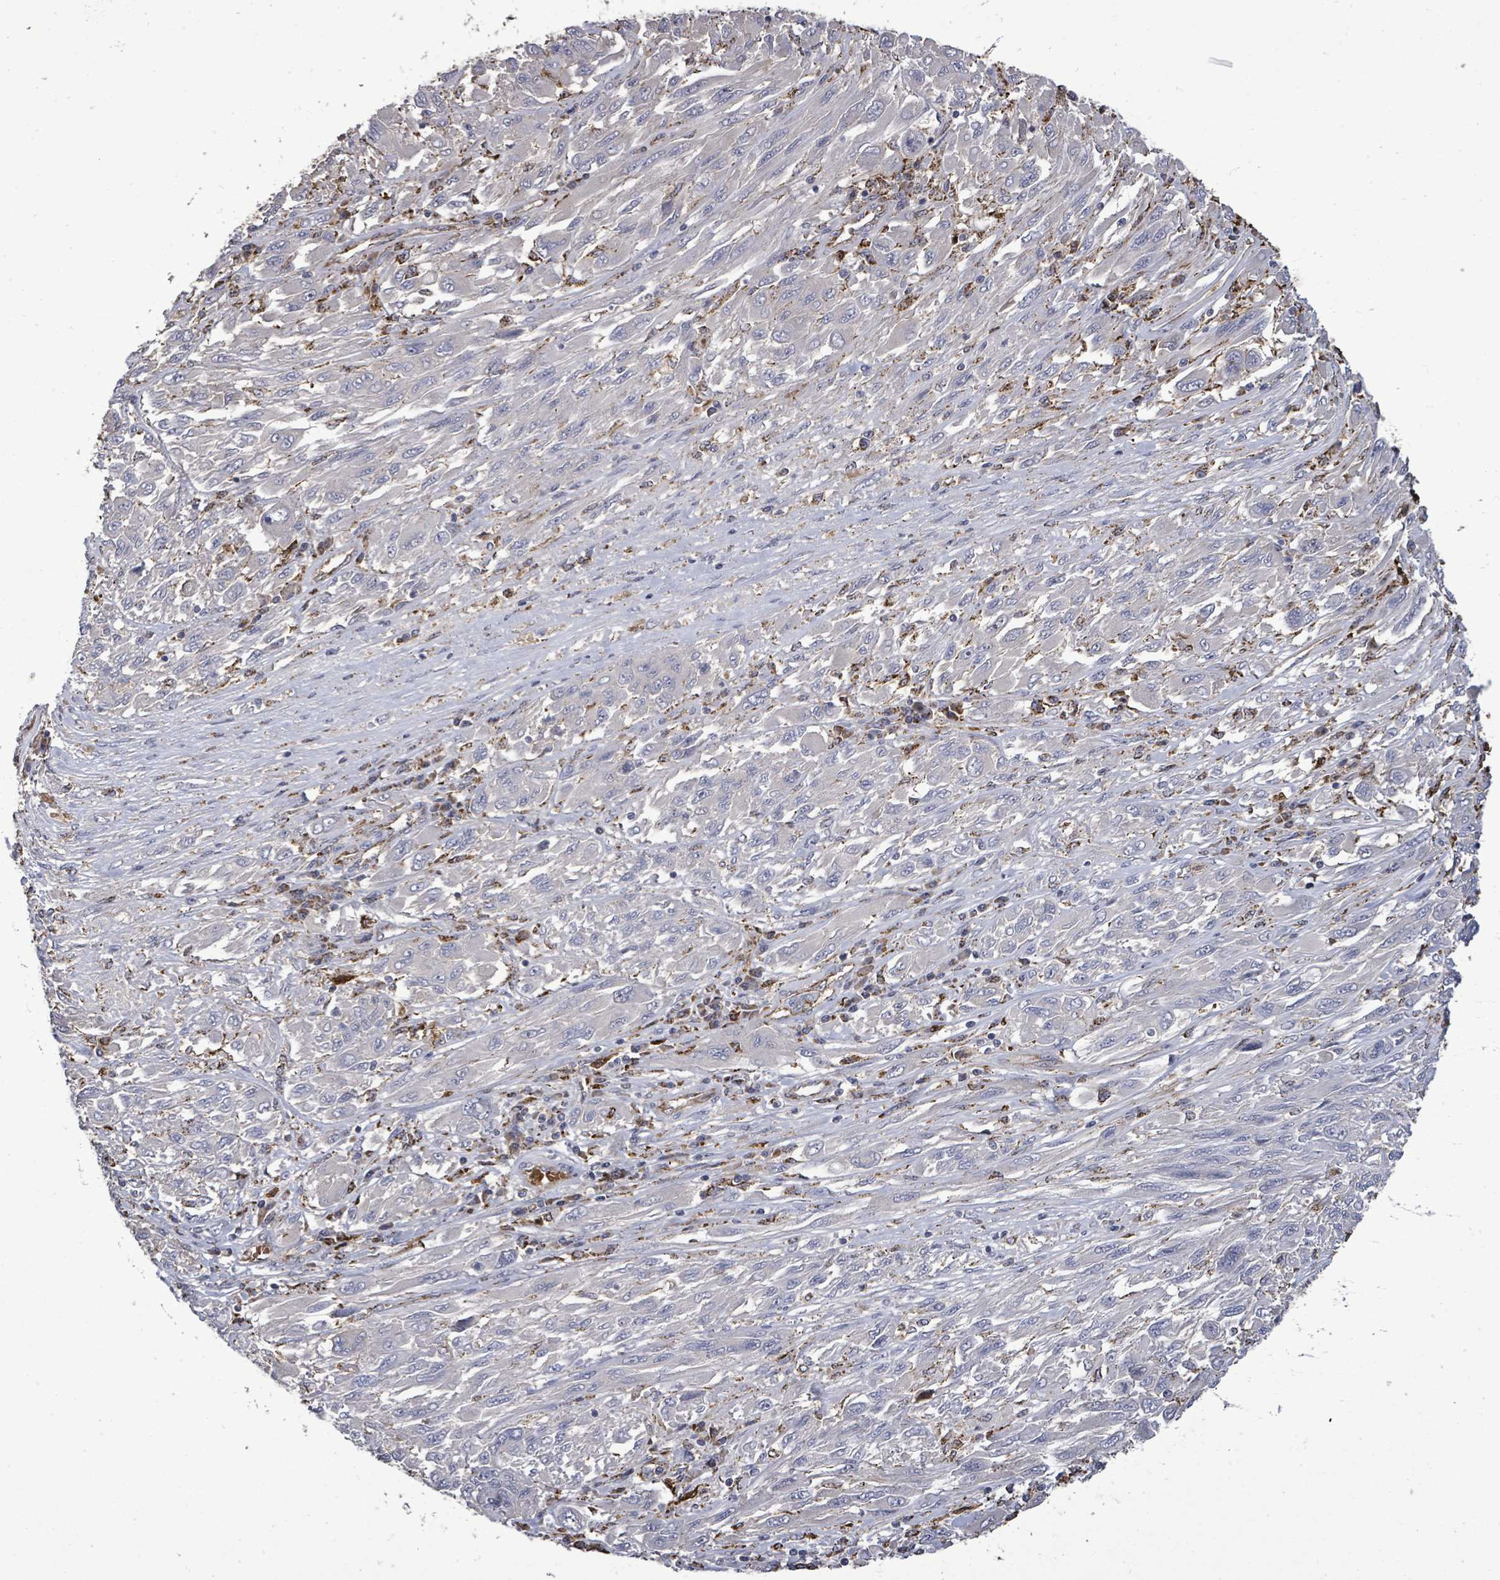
{"staining": {"intensity": "negative", "quantity": "none", "location": "none"}, "tissue": "melanoma", "cell_type": "Tumor cells", "image_type": "cancer", "snomed": [{"axis": "morphology", "description": "Malignant melanoma, NOS"}, {"axis": "topography", "description": "Skin"}], "caption": "Micrograph shows no protein expression in tumor cells of malignant melanoma tissue.", "gene": "MTMR12", "patient": {"sex": "female", "age": 91}}